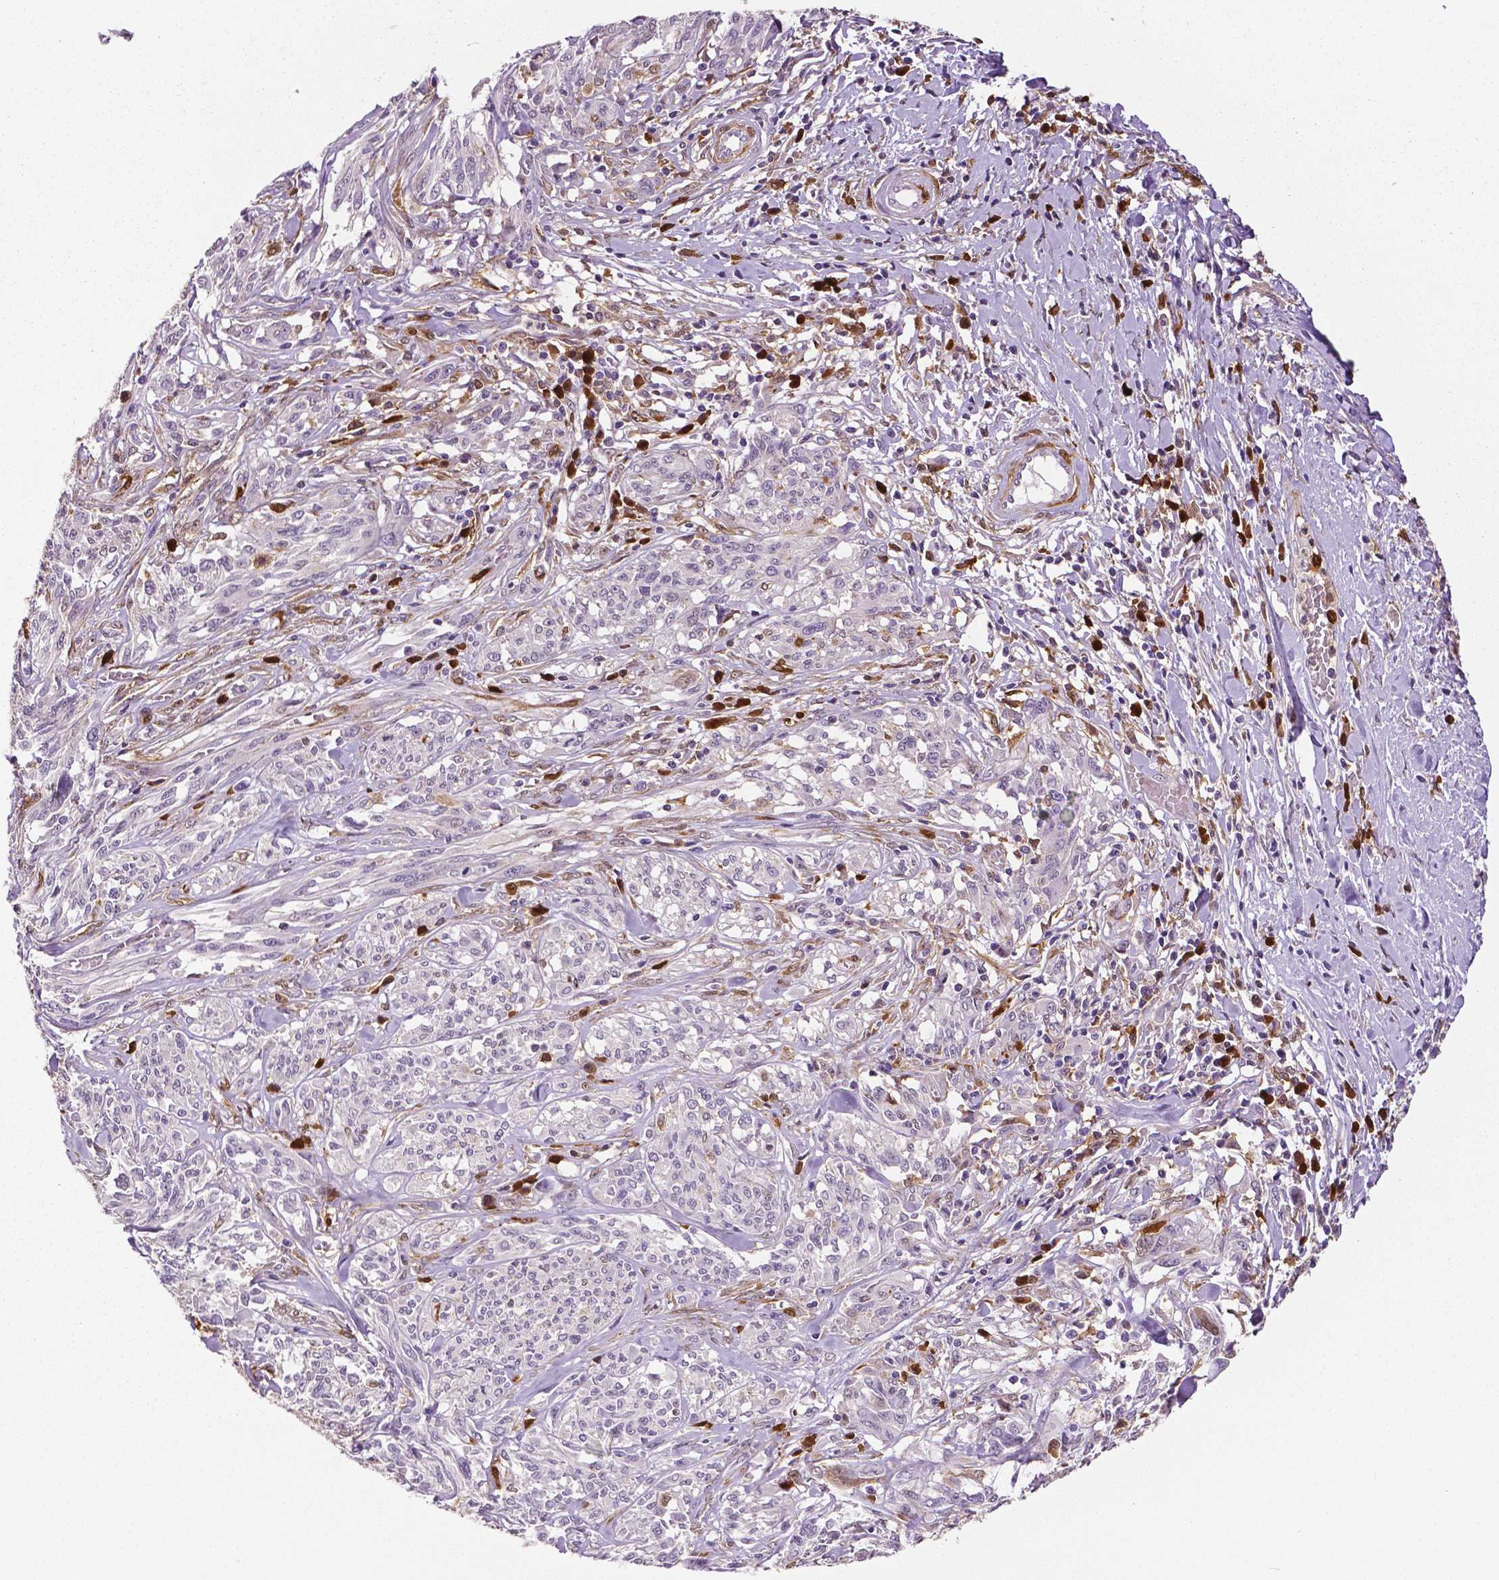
{"staining": {"intensity": "negative", "quantity": "none", "location": "none"}, "tissue": "melanoma", "cell_type": "Tumor cells", "image_type": "cancer", "snomed": [{"axis": "morphology", "description": "Malignant melanoma, NOS"}, {"axis": "topography", "description": "Skin"}], "caption": "Immunohistochemical staining of human malignant melanoma shows no significant staining in tumor cells.", "gene": "PHGDH", "patient": {"sex": "female", "age": 91}}